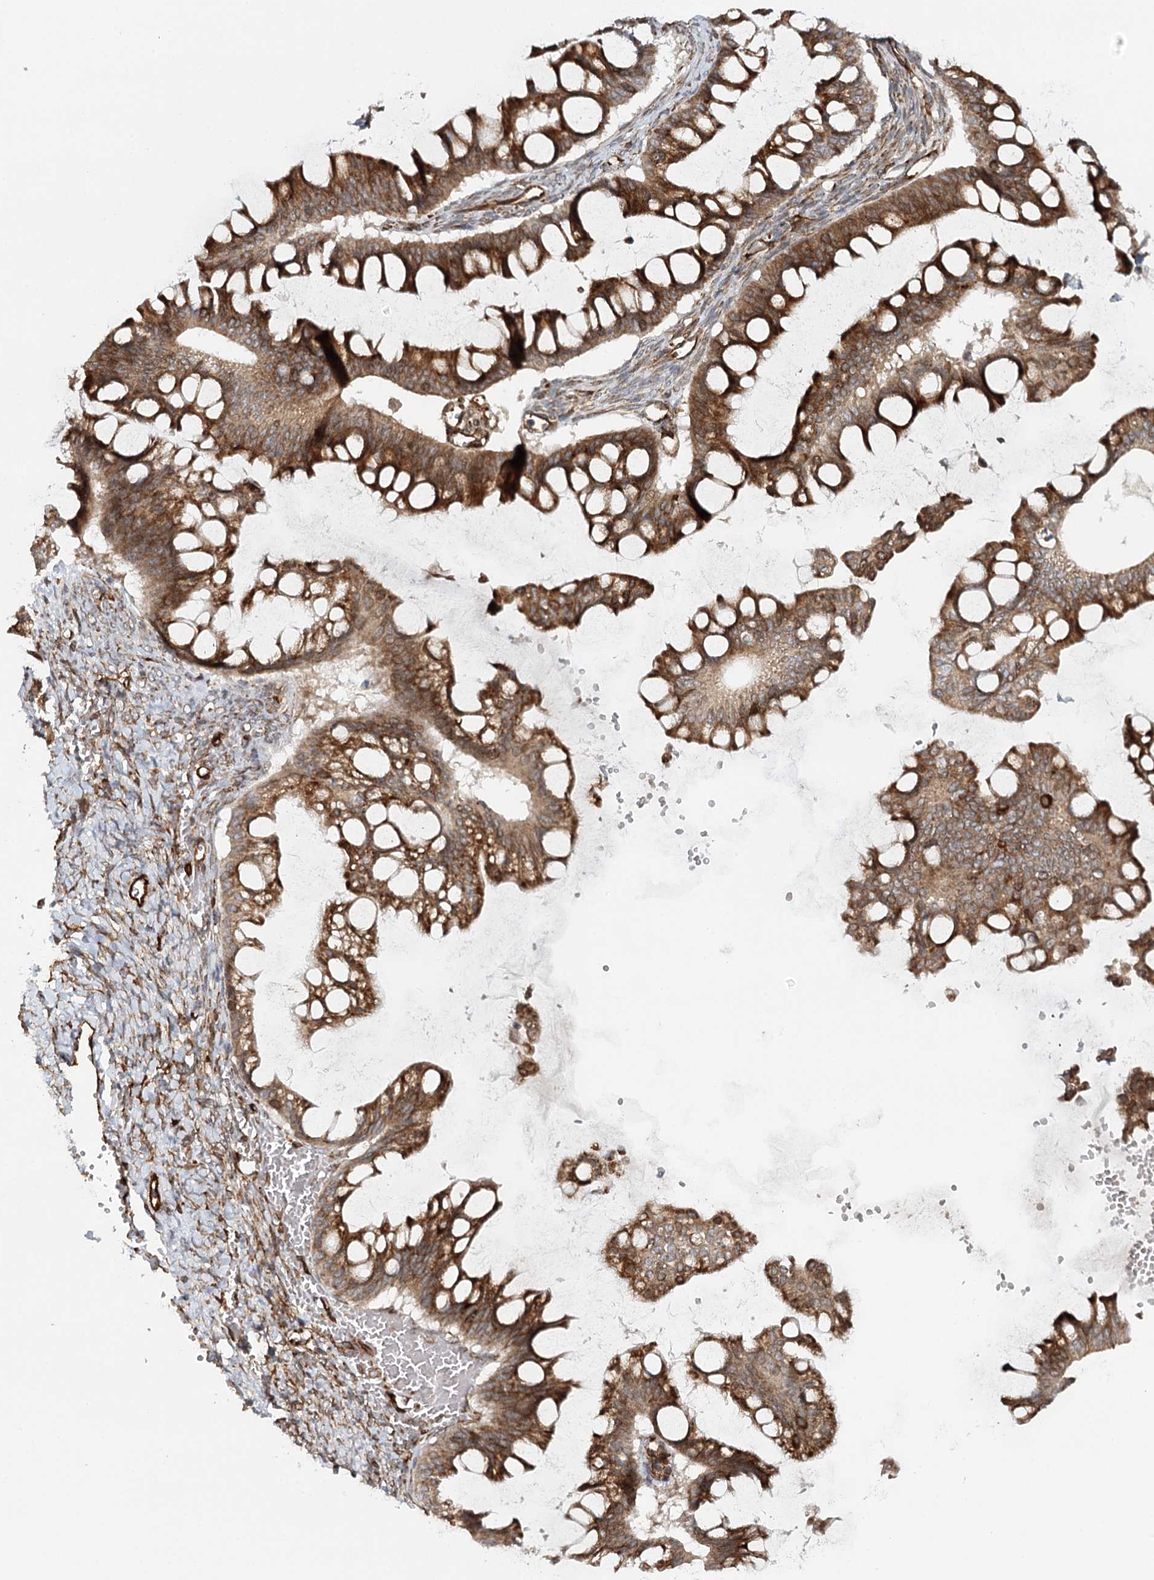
{"staining": {"intensity": "moderate", "quantity": ">75%", "location": "cytoplasmic/membranous"}, "tissue": "ovarian cancer", "cell_type": "Tumor cells", "image_type": "cancer", "snomed": [{"axis": "morphology", "description": "Cystadenocarcinoma, mucinous, NOS"}, {"axis": "topography", "description": "Ovary"}], "caption": "Tumor cells exhibit moderate cytoplasmic/membranous positivity in about >75% of cells in ovarian cancer.", "gene": "MKNK1", "patient": {"sex": "female", "age": 73}}